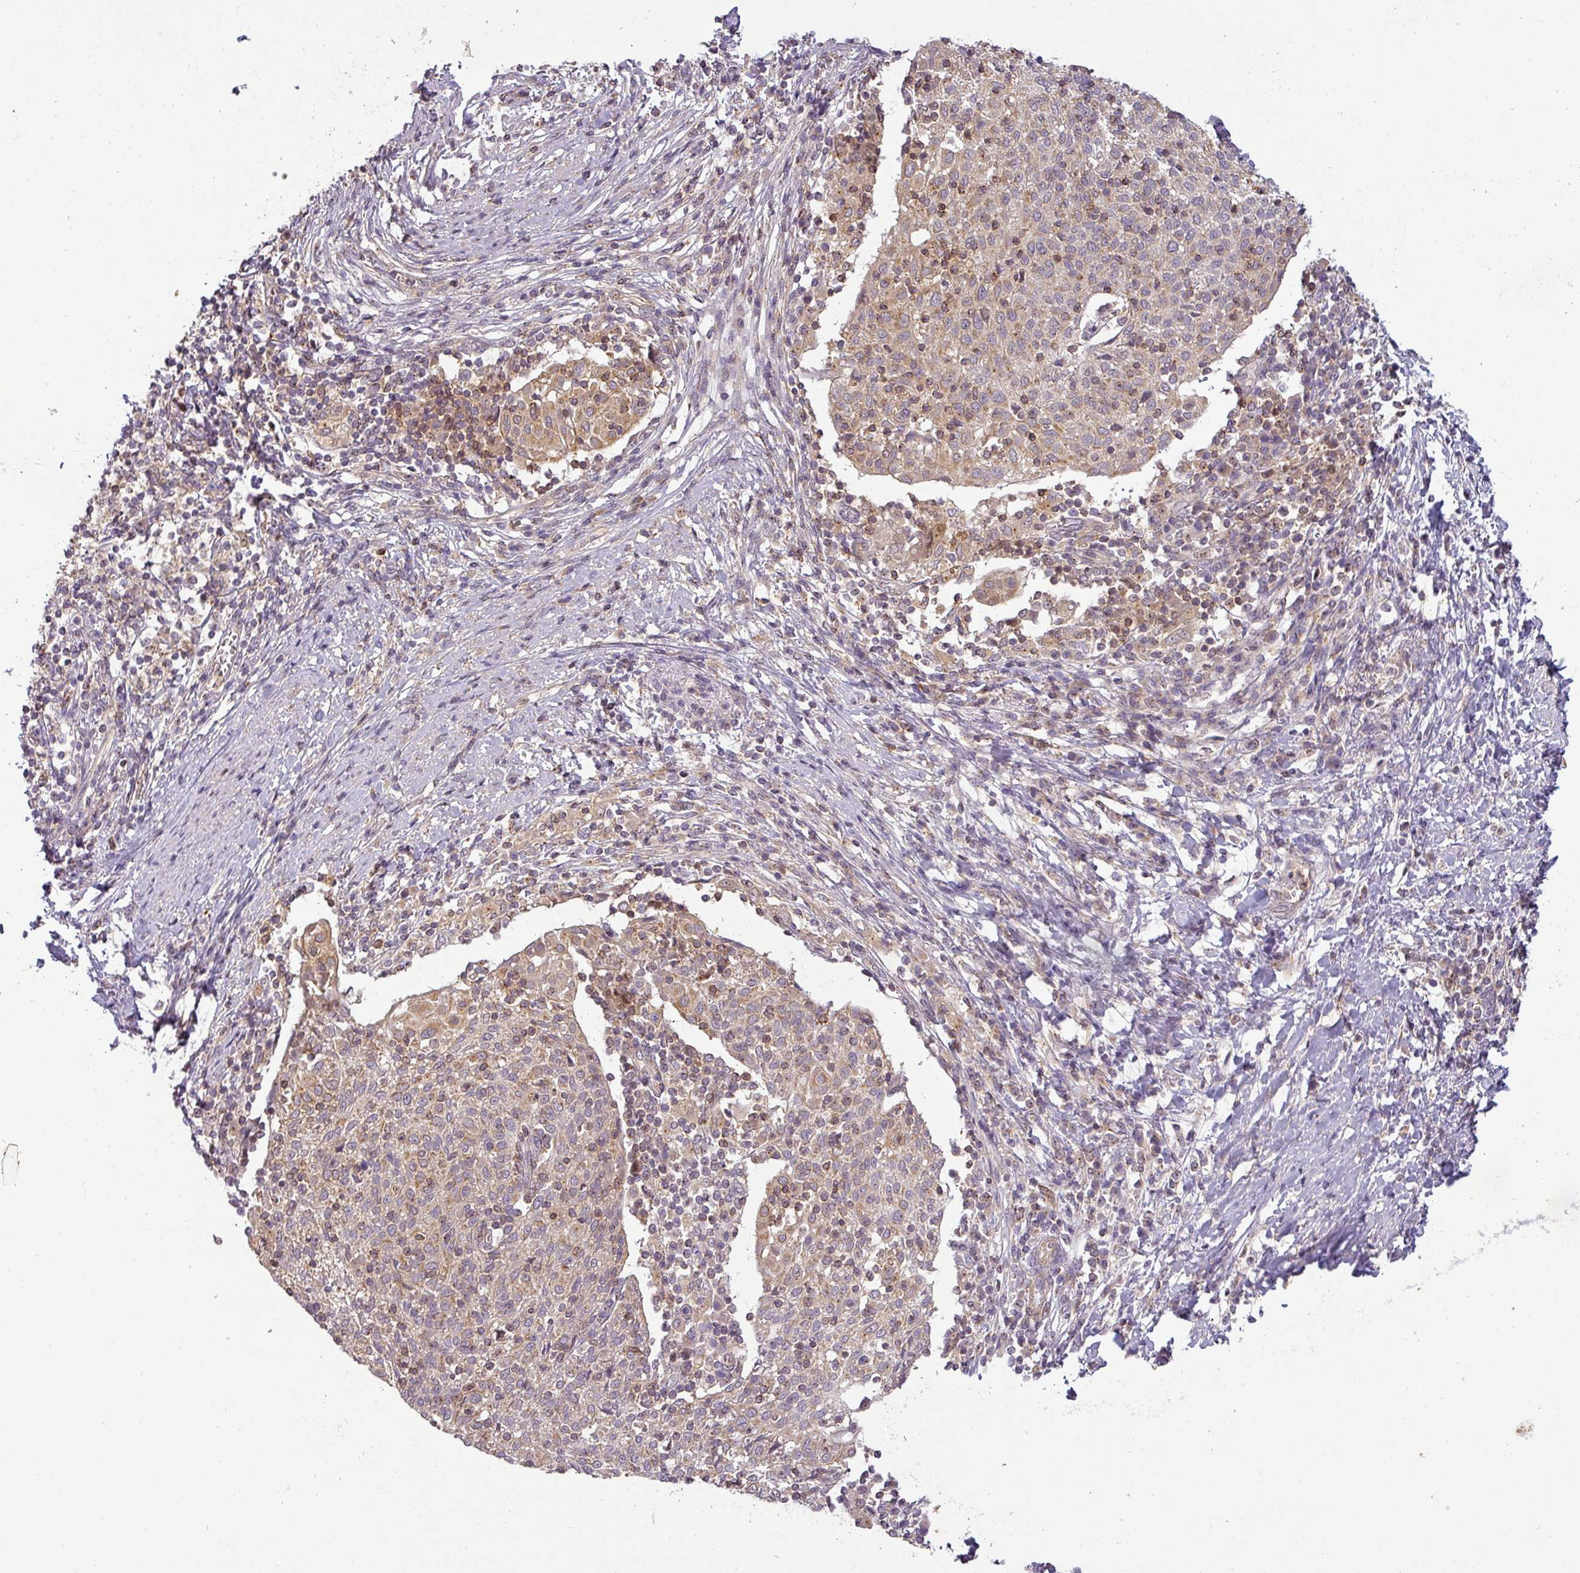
{"staining": {"intensity": "weak", "quantity": "25%-75%", "location": "cytoplasmic/membranous"}, "tissue": "cervical cancer", "cell_type": "Tumor cells", "image_type": "cancer", "snomed": [{"axis": "morphology", "description": "Squamous cell carcinoma, NOS"}, {"axis": "topography", "description": "Cervix"}], "caption": "An image showing weak cytoplasmic/membranous positivity in approximately 25%-75% of tumor cells in cervical cancer, as visualized by brown immunohistochemical staining.", "gene": "NIN", "patient": {"sex": "female", "age": 52}}